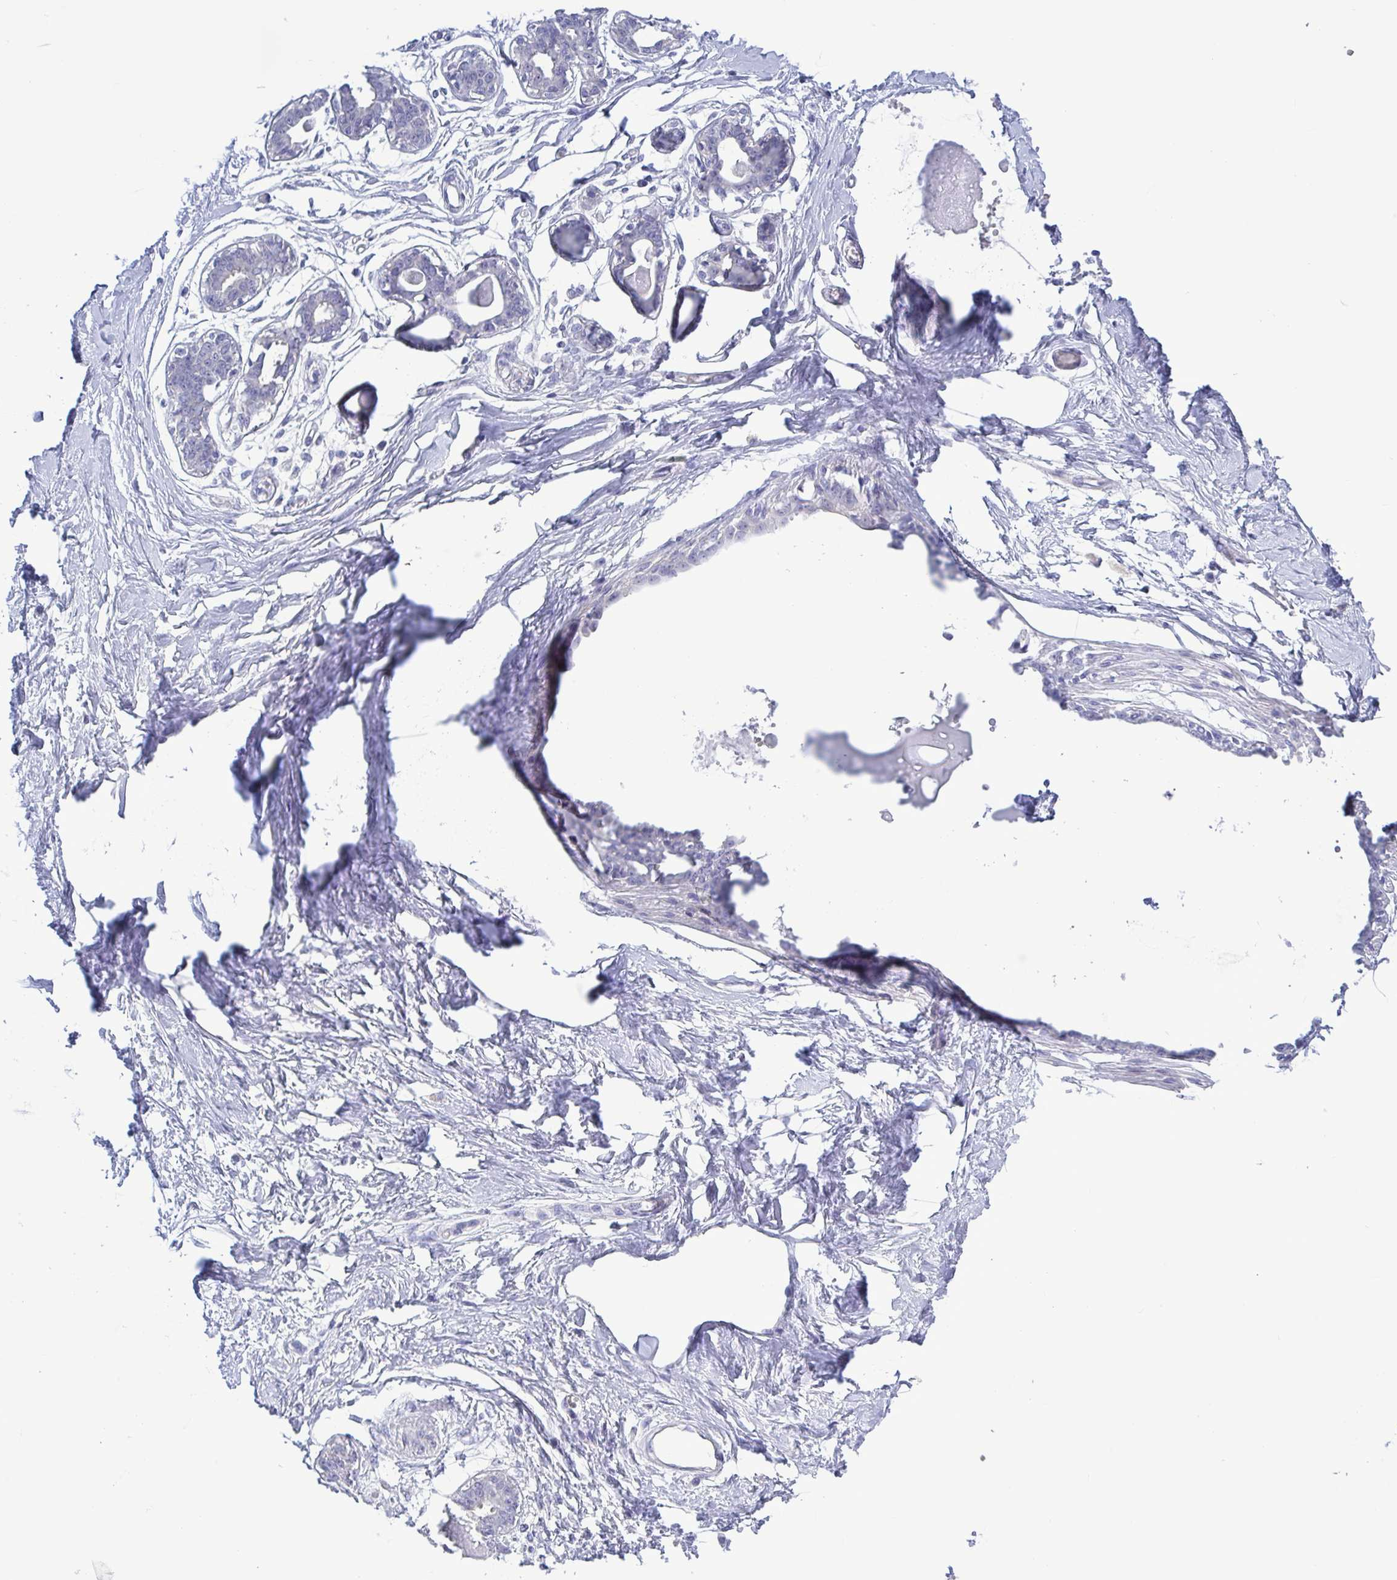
{"staining": {"intensity": "negative", "quantity": "none", "location": "none"}, "tissue": "breast", "cell_type": "Adipocytes", "image_type": "normal", "snomed": [{"axis": "morphology", "description": "Normal tissue, NOS"}, {"axis": "topography", "description": "Breast"}], "caption": "This is a histopathology image of immunohistochemistry (IHC) staining of unremarkable breast, which shows no expression in adipocytes. The staining was performed using DAB to visualize the protein expression in brown, while the nuclei were stained in blue with hematoxylin (Magnification: 20x).", "gene": "TEX12", "patient": {"sex": "female", "age": 45}}